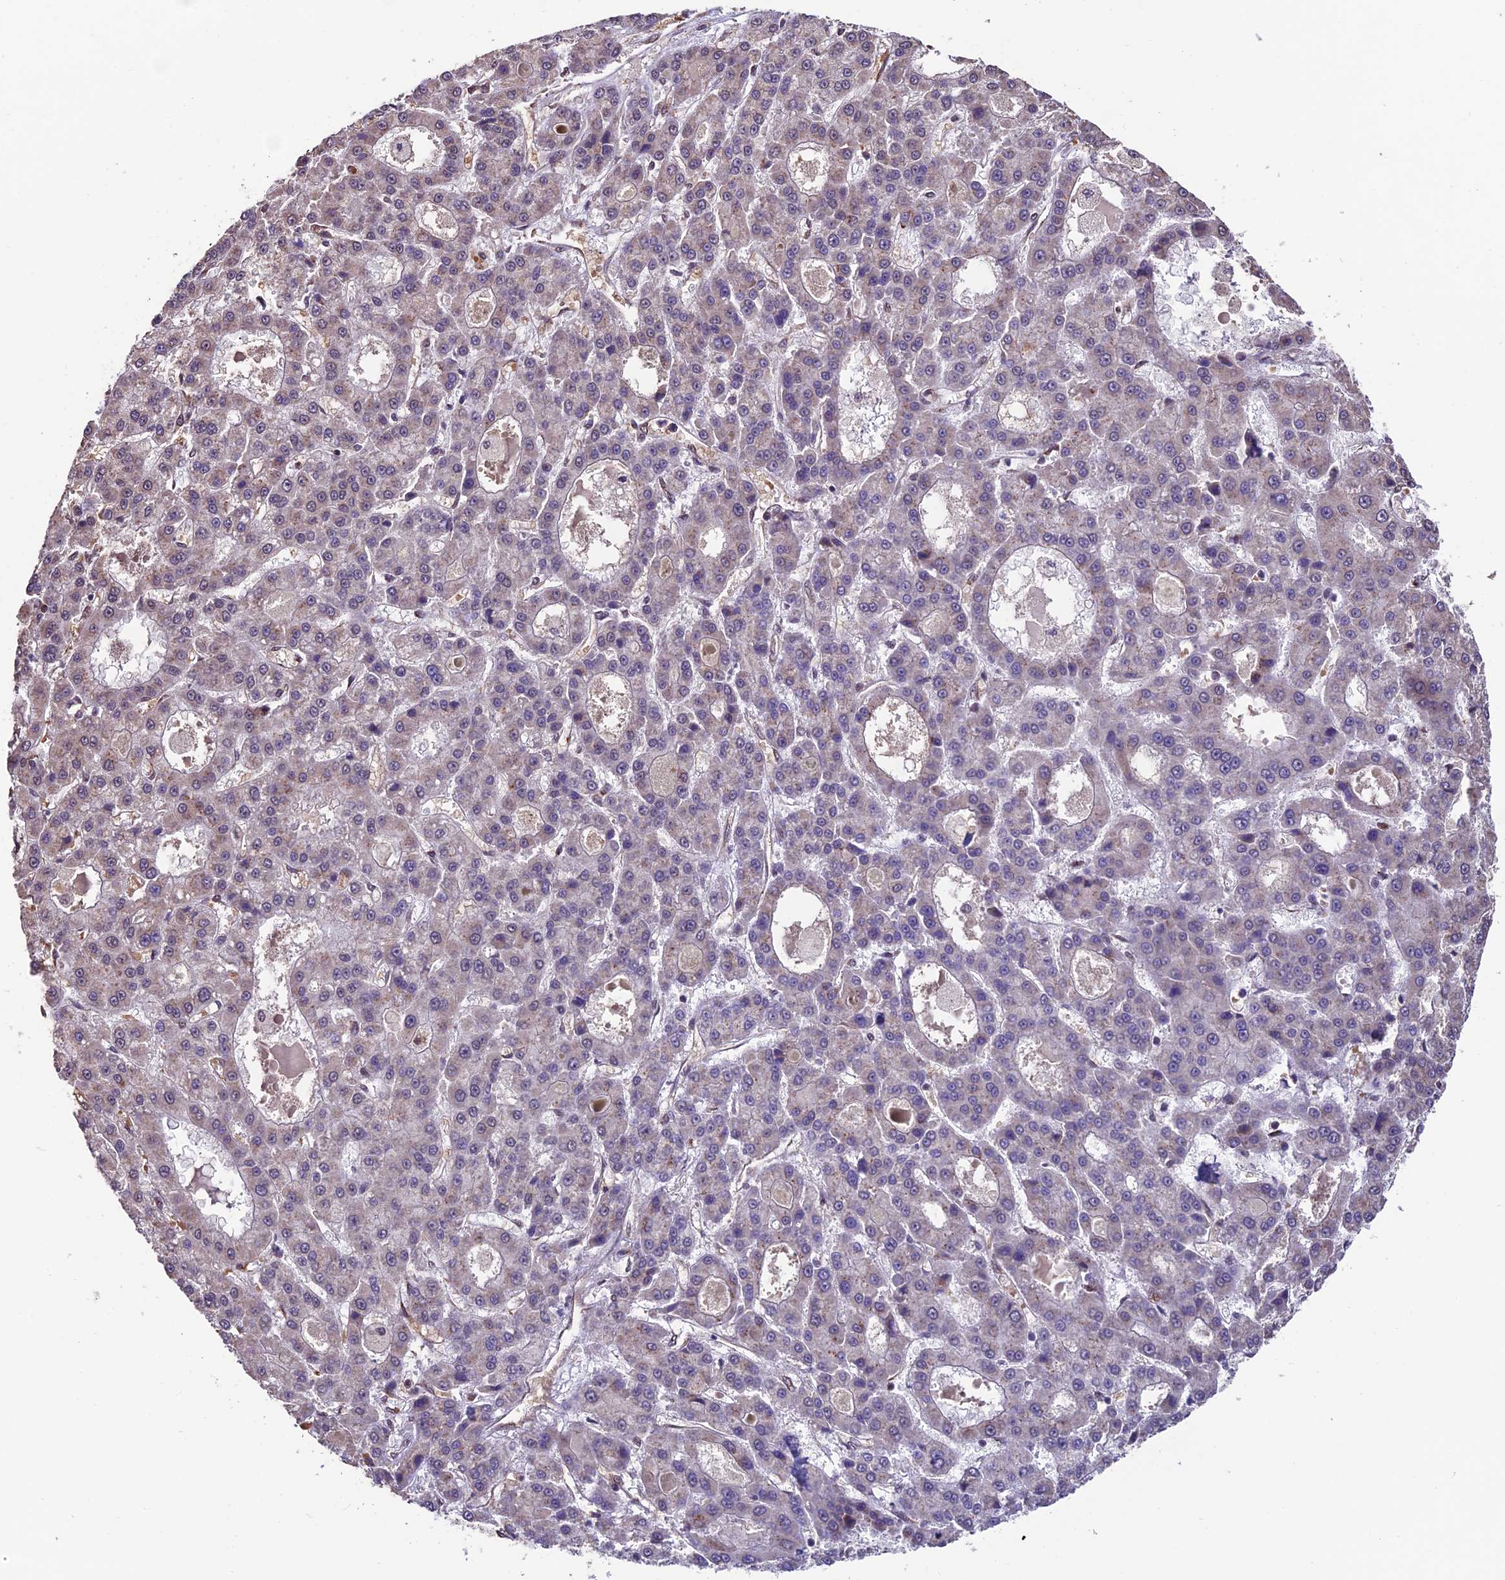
{"staining": {"intensity": "weak", "quantity": "<25%", "location": "cytoplasmic/membranous,nuclear"}, "tissue": "liver cancer", "cell_type": "Tumor cells", "image_type": "cancer", "snomed": [{"axis": "morphology", "description": "Carcinoma, Hepatocellular, NOS"}, {"axis": "topography", "description": "Liver"}], "caption": "Histopathology image shows no protein expression in tumor cells of liver cancer tissue.", "gene": "CABIN1", "patient": {"sex": "male", "age": 70}}